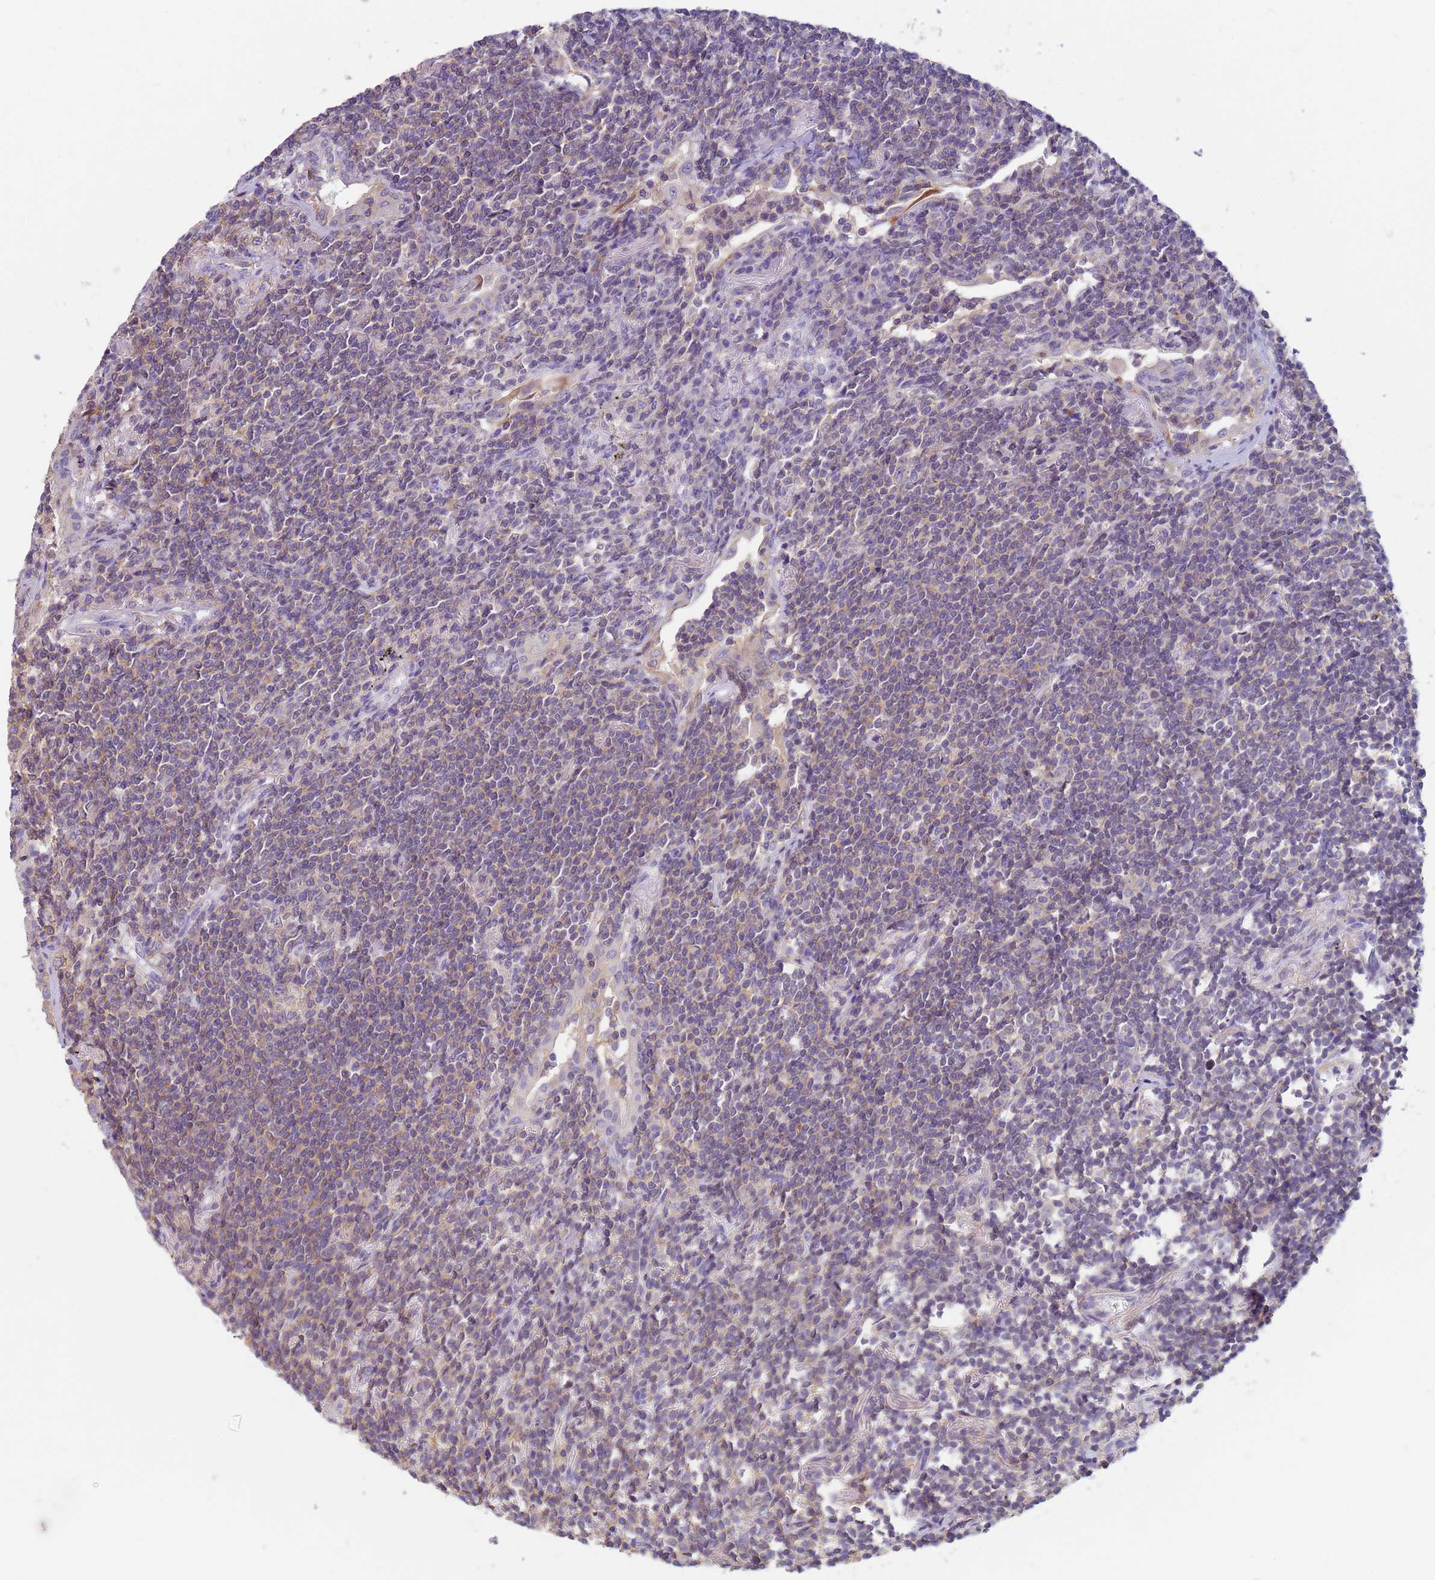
{"staining": {"intensity": "weak", "quantity": "<25%", "location": "cytoplasmic/membranous"}, "tissue": "lymphoma", "cell_type": "Tumor cells", "image_type": "cancer", "snomed": [{"axis": "morphology", "description": "Malignant lymphoma, non-Hodgkin's type, Low grade"}, {"axis": "topography", "description": "Lung"}], "caption": "This photomicrograph is of lymphoma stained with IHC to label a protein in brown with the nuclei are counter-stained blue. There is no positivity in tumor cells.", "gene": "KLHL13", "patient": {"sex": "female", "age": 71}}